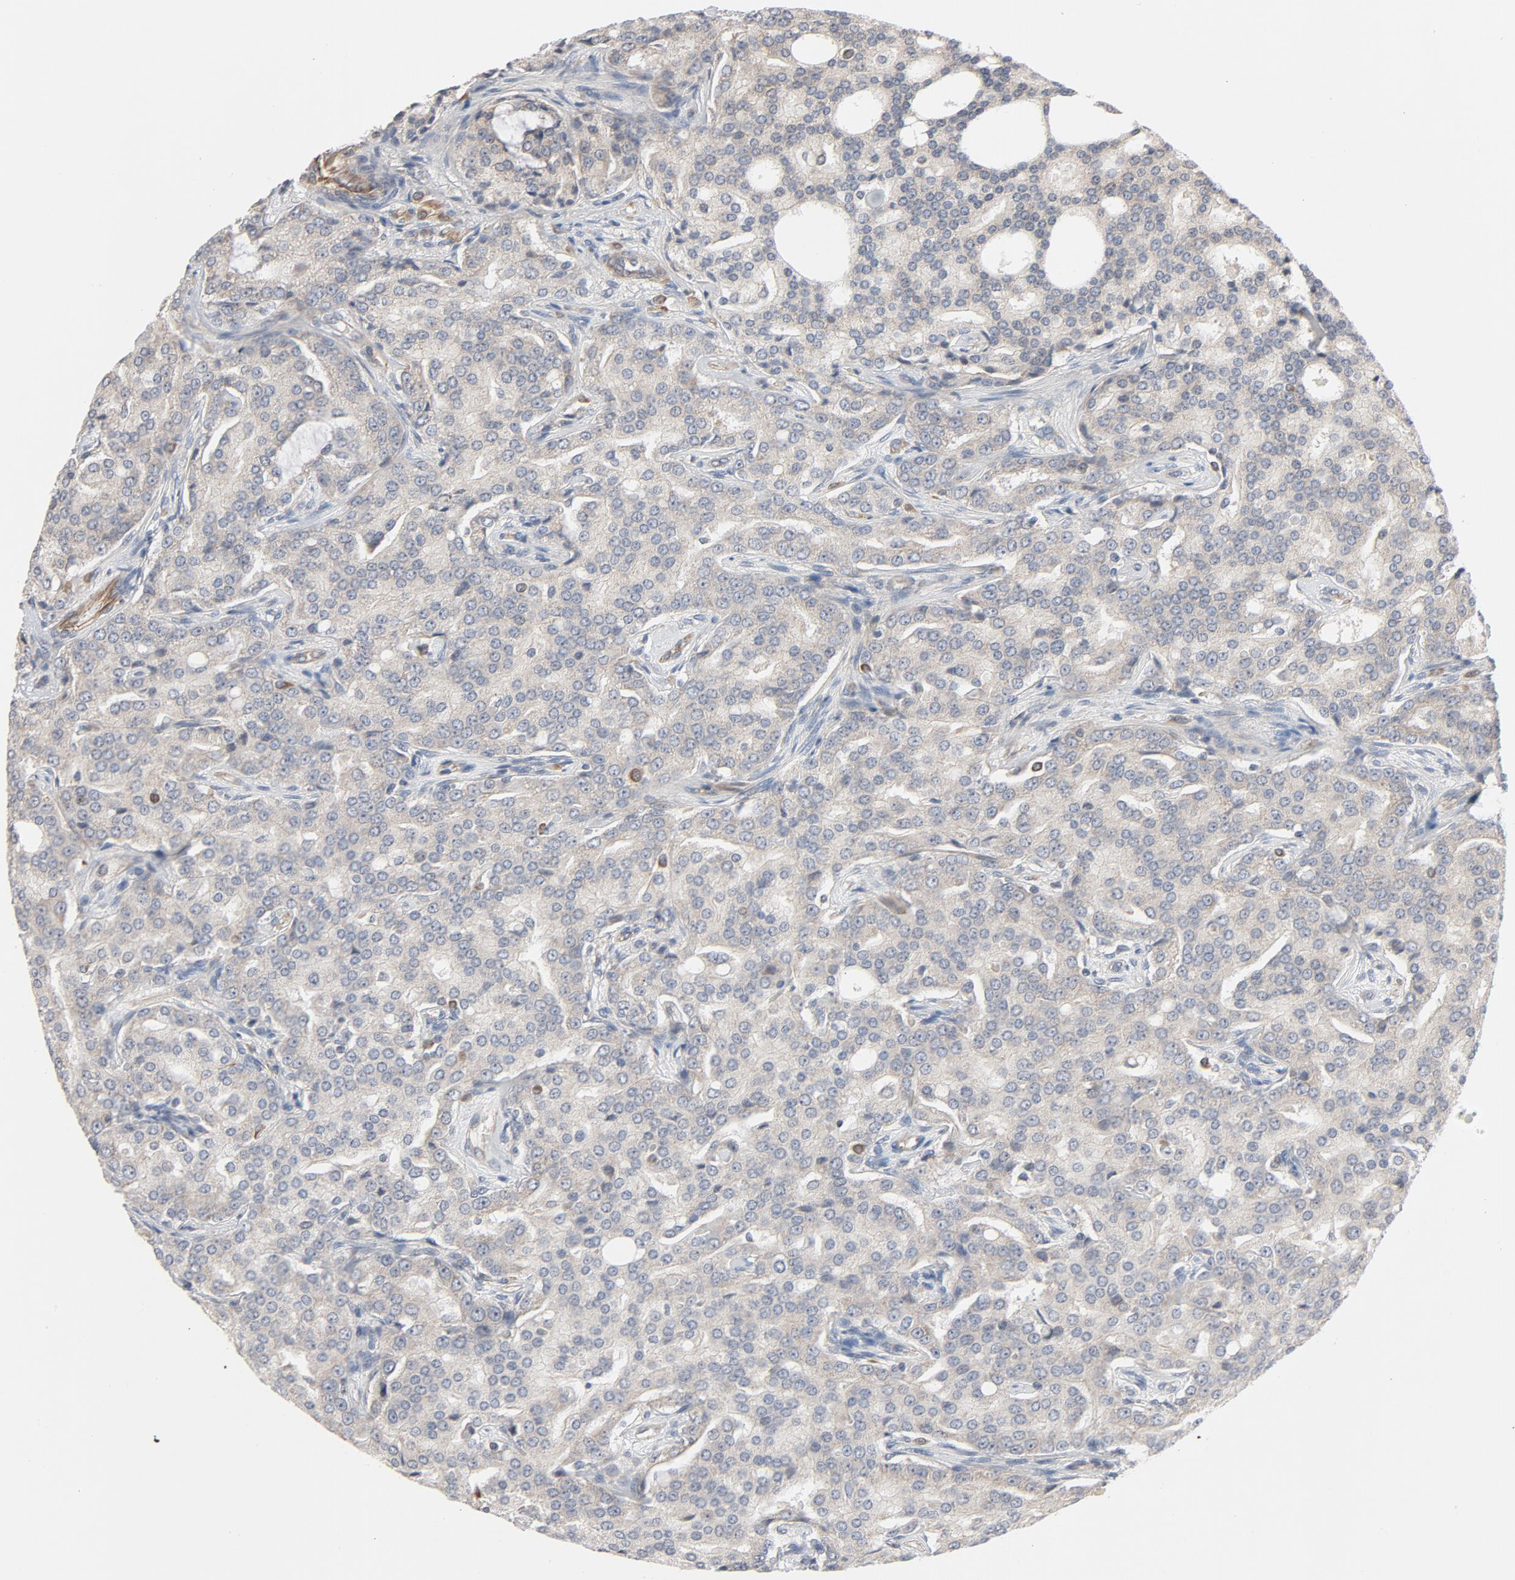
{"staining": {"intensity": "weak", "quantity": "<25%", "location": "cytoplasmic/membranous"}, "tissue": "prostate cancer", "cell_type": "Tumor cells", "image_type": "cancer", "snomed": [{"axis": "morphology", "description": "Adenocarcinoma, High grade"}, {"axis": "topography", "description": "Prostate"}], "caption": "Prostate cancer was stained to show a protein in brown. There is no significant staining in tumor cells. (Stains: DAB immunohistochemistry with hematoxylin counter stain, Microscopy: brightfield microscopy at high magnification).", "gene": "TRIOBP", "patient": {"sex": "male", "age": 72}}